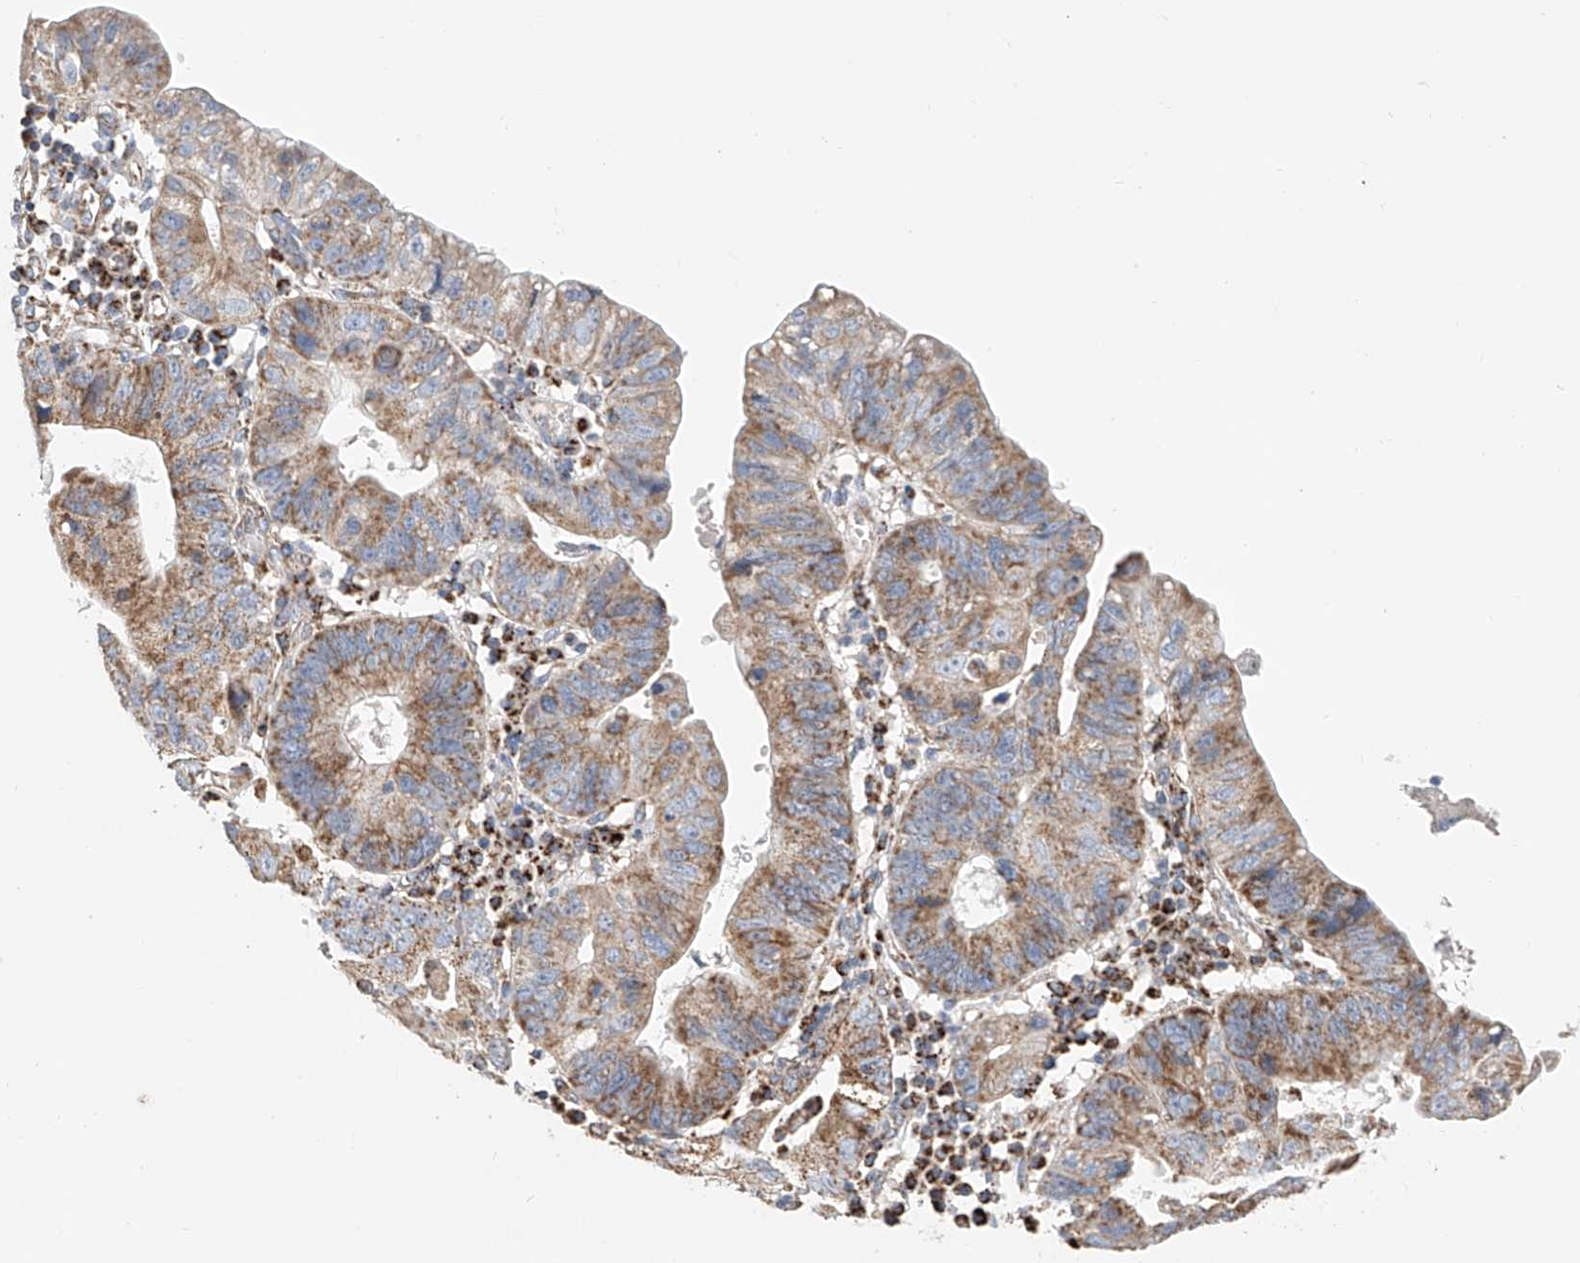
{"staining": {"intensity": "moderate", "quantity": ">75%", "location": "cytoplasmic/membranous"}, "tissue": "stomach cancer", "cell_type": "Tumor cells", "image_type": "cancer", "snomed": [{"axis": "morphology", "description": "Adenocarcinoma, NOS"}, {"axis": "topography", "description": "Stomach"}], "caption": "Stomach cancer (adenocarcinoma) stained with a protein marker displays moderate staining in tumor cells.", "gene": "MCL1", "patient": {"sex": "male", "age": 59}}